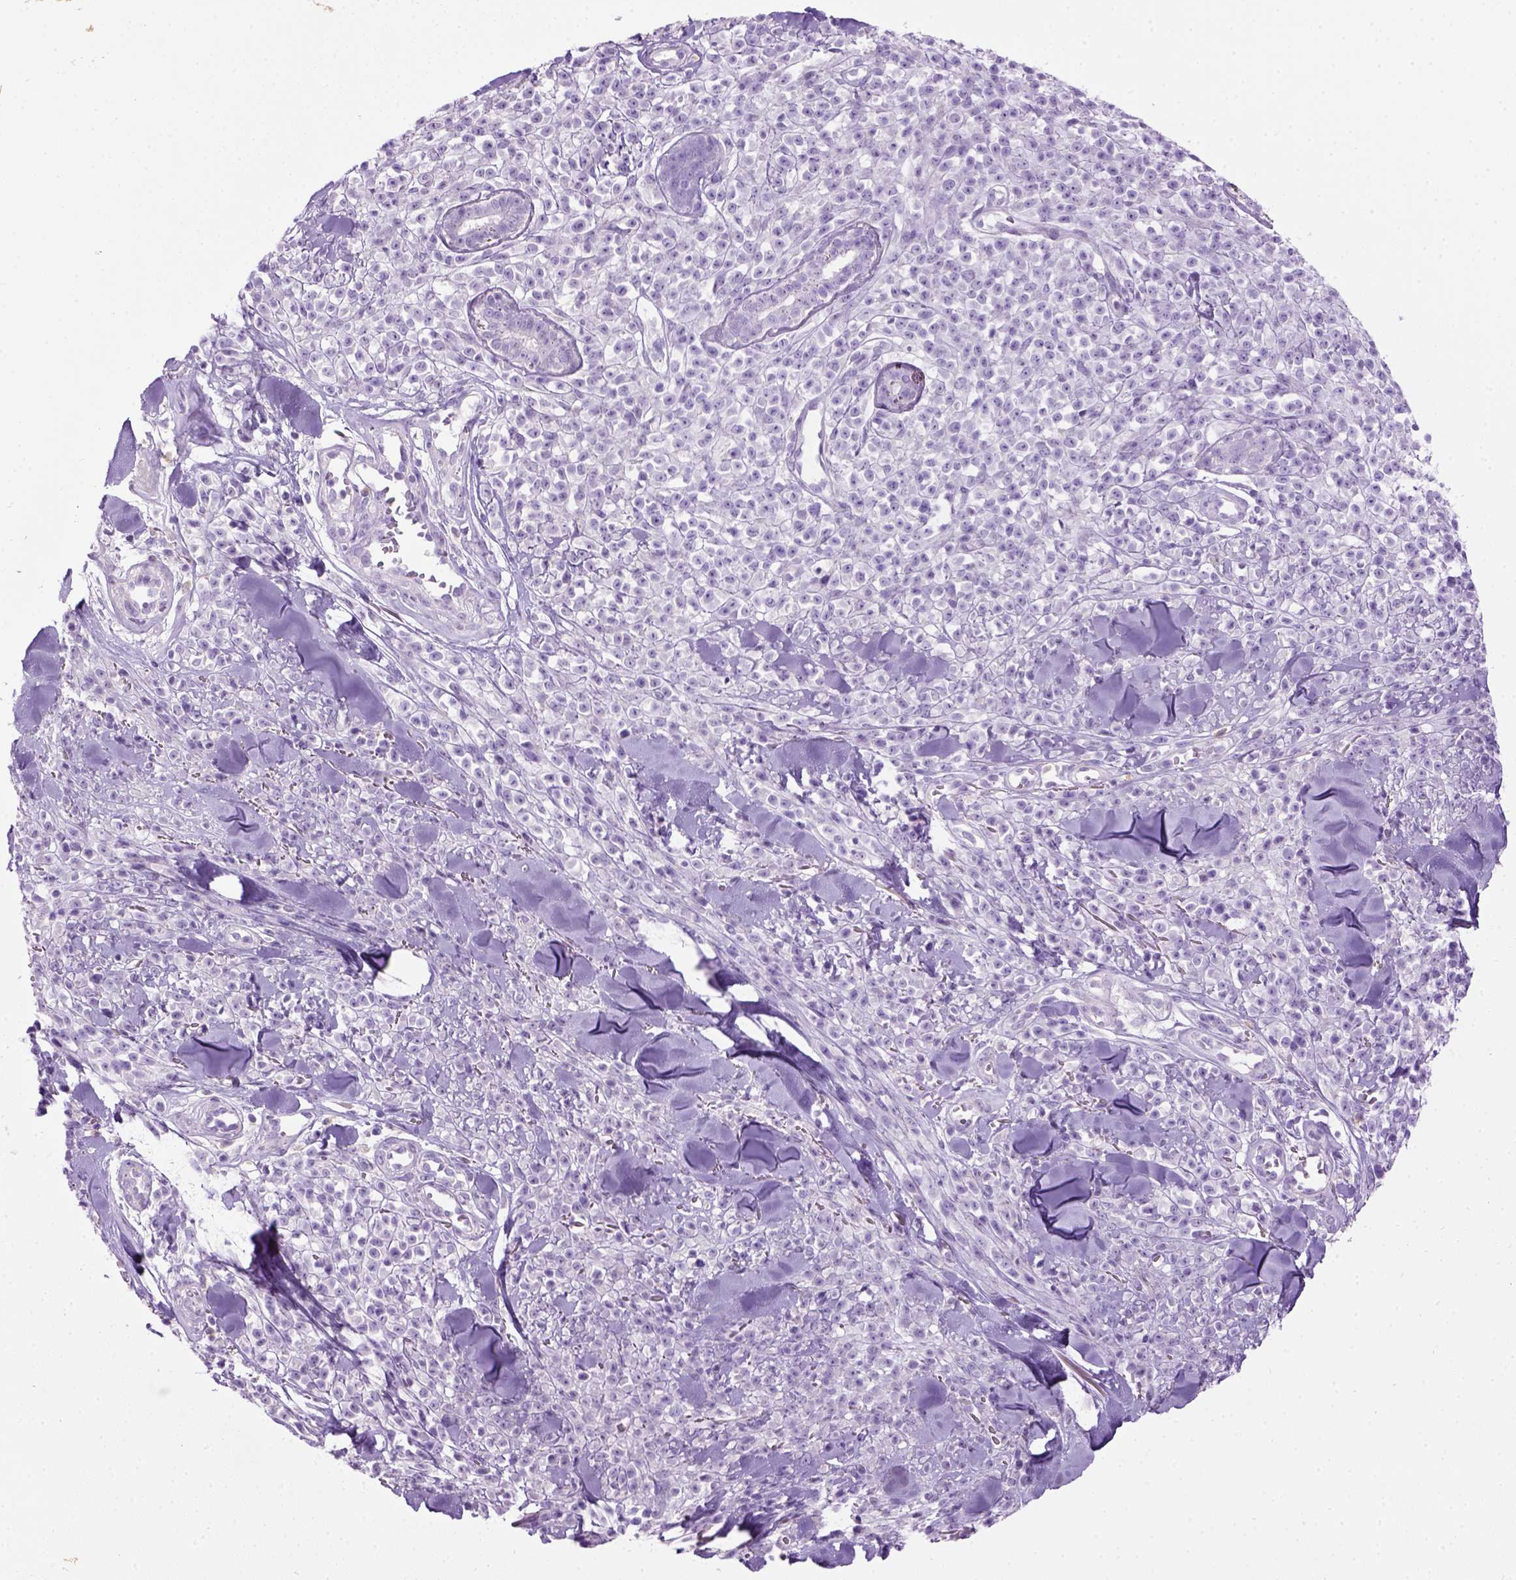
{"staining": {"intensity": "negative", "quantity": "none", "location": "none"}, "tissue": "melanoma", "cell_type": "Tumor cells", "image_type": "cancer", "snomed": [{"axis": "morphology", "description": "Malignant melanoma, NOS"}, {"axis": "topography", "description": "Skin"}, {"axis": "topography", "description": "Skin of trunk"}], "caption": "Melanoma was stained to show a protein in brown. There is no significant positivity in tumor cells.", "gene": "GABRB2", "patient": {"sex": "male", "age": 74}}